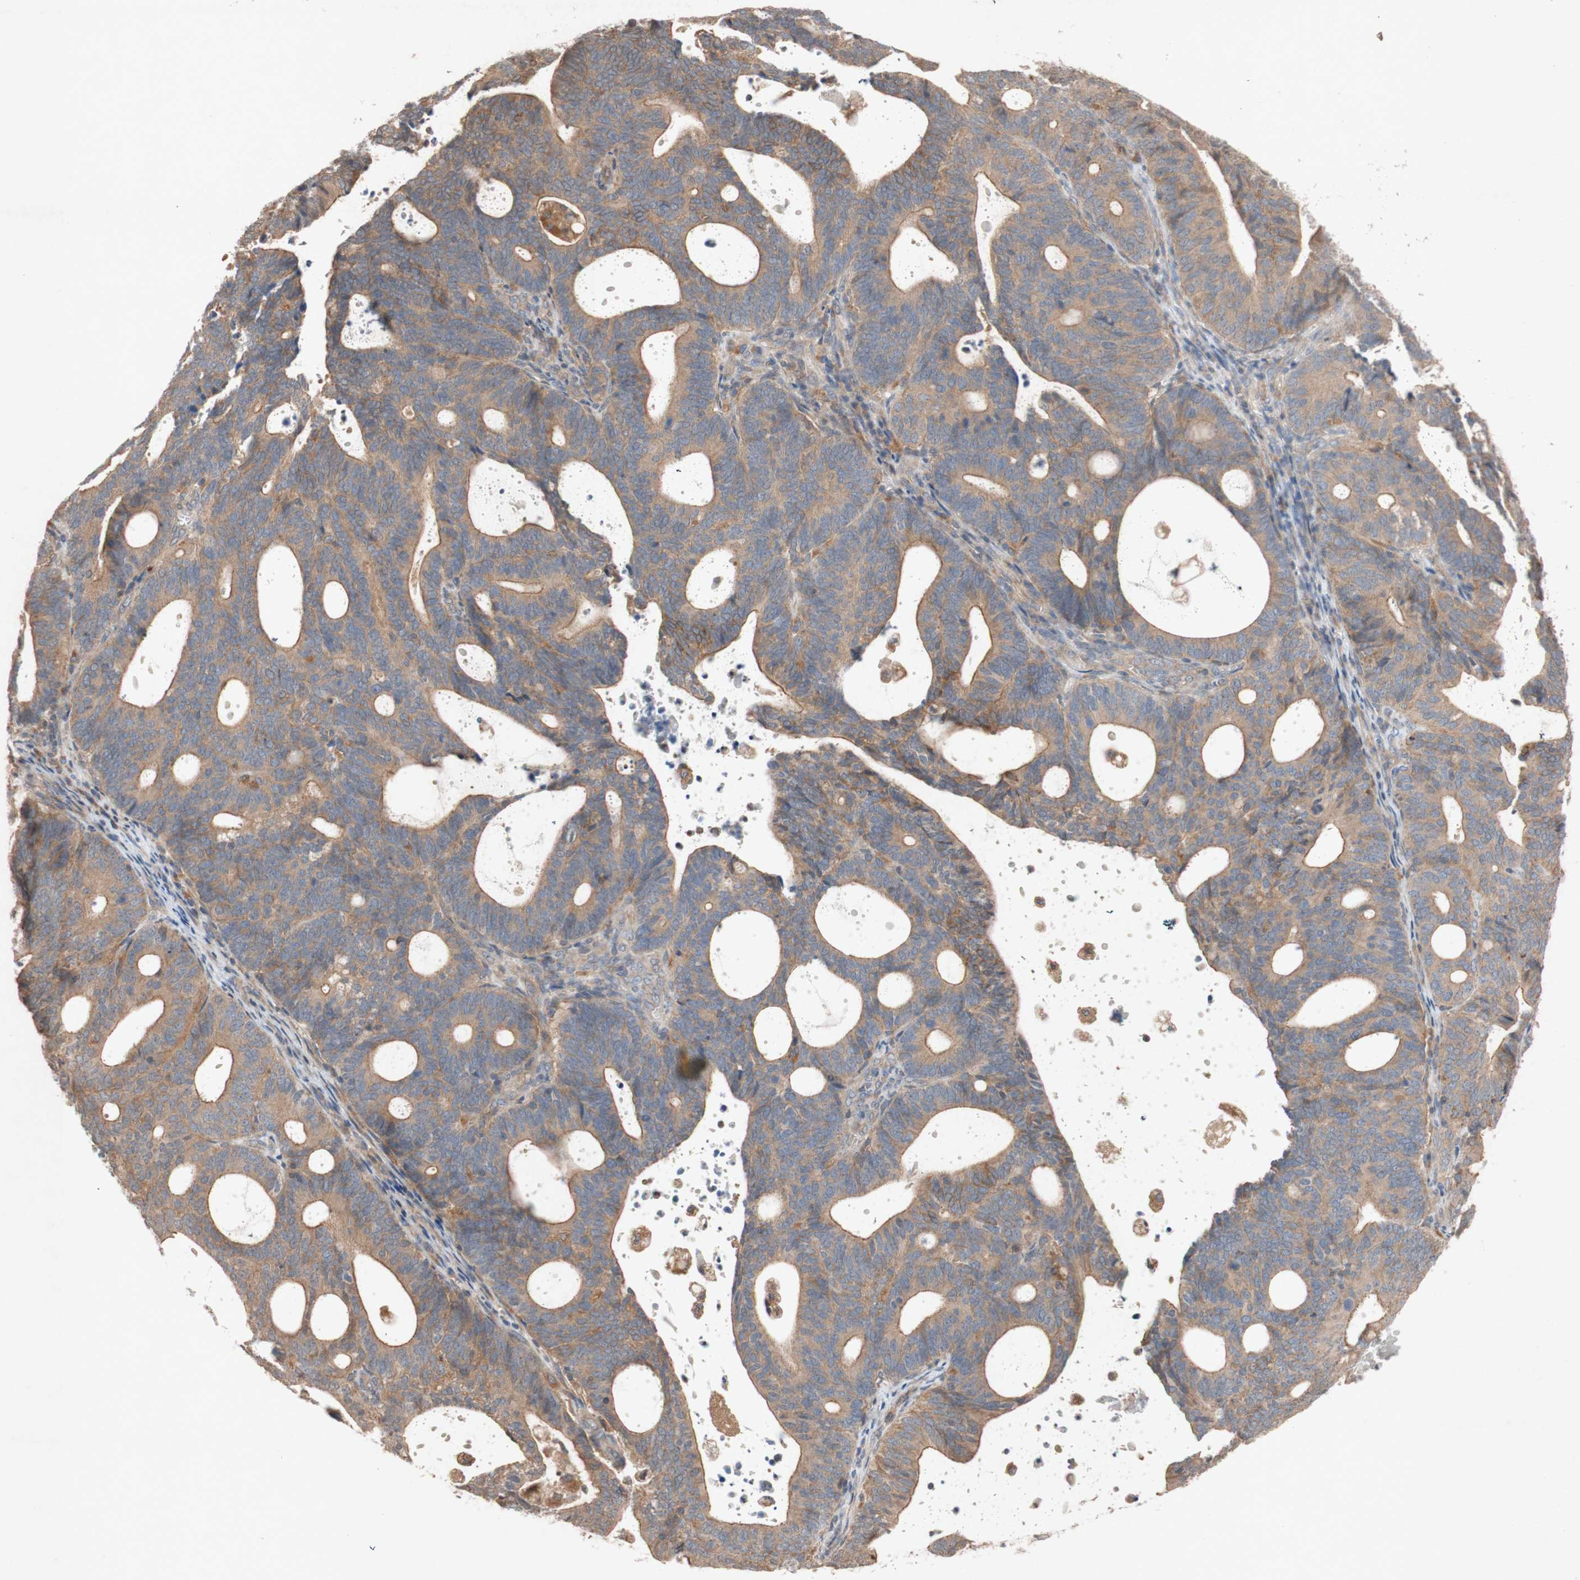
{"staining": {"intensity": "moderate", "quantity": ">75%", "location": "cytoplasmic/membranous"}, "tissue": "endometrial cancer", "cell_type": "Tumor cells", "image_type": "cancer", "snomed": [{"axis": "morphology", "description": "Adenocarcinoma, NOS"}, {"axis": "topography", "description": "Uterus"}], "caption": "Protein expression analysis of human endometrial cancer (adenocarcinoma) reveals moderate cytoplasmic/membranous positivity in approximately >75% of tumor cells. The protein of interest is shown in brown color, while the nuclei are stained blue.", "gene": "ATP6V1F", "patient": {"sex": "female", "age": 83}}